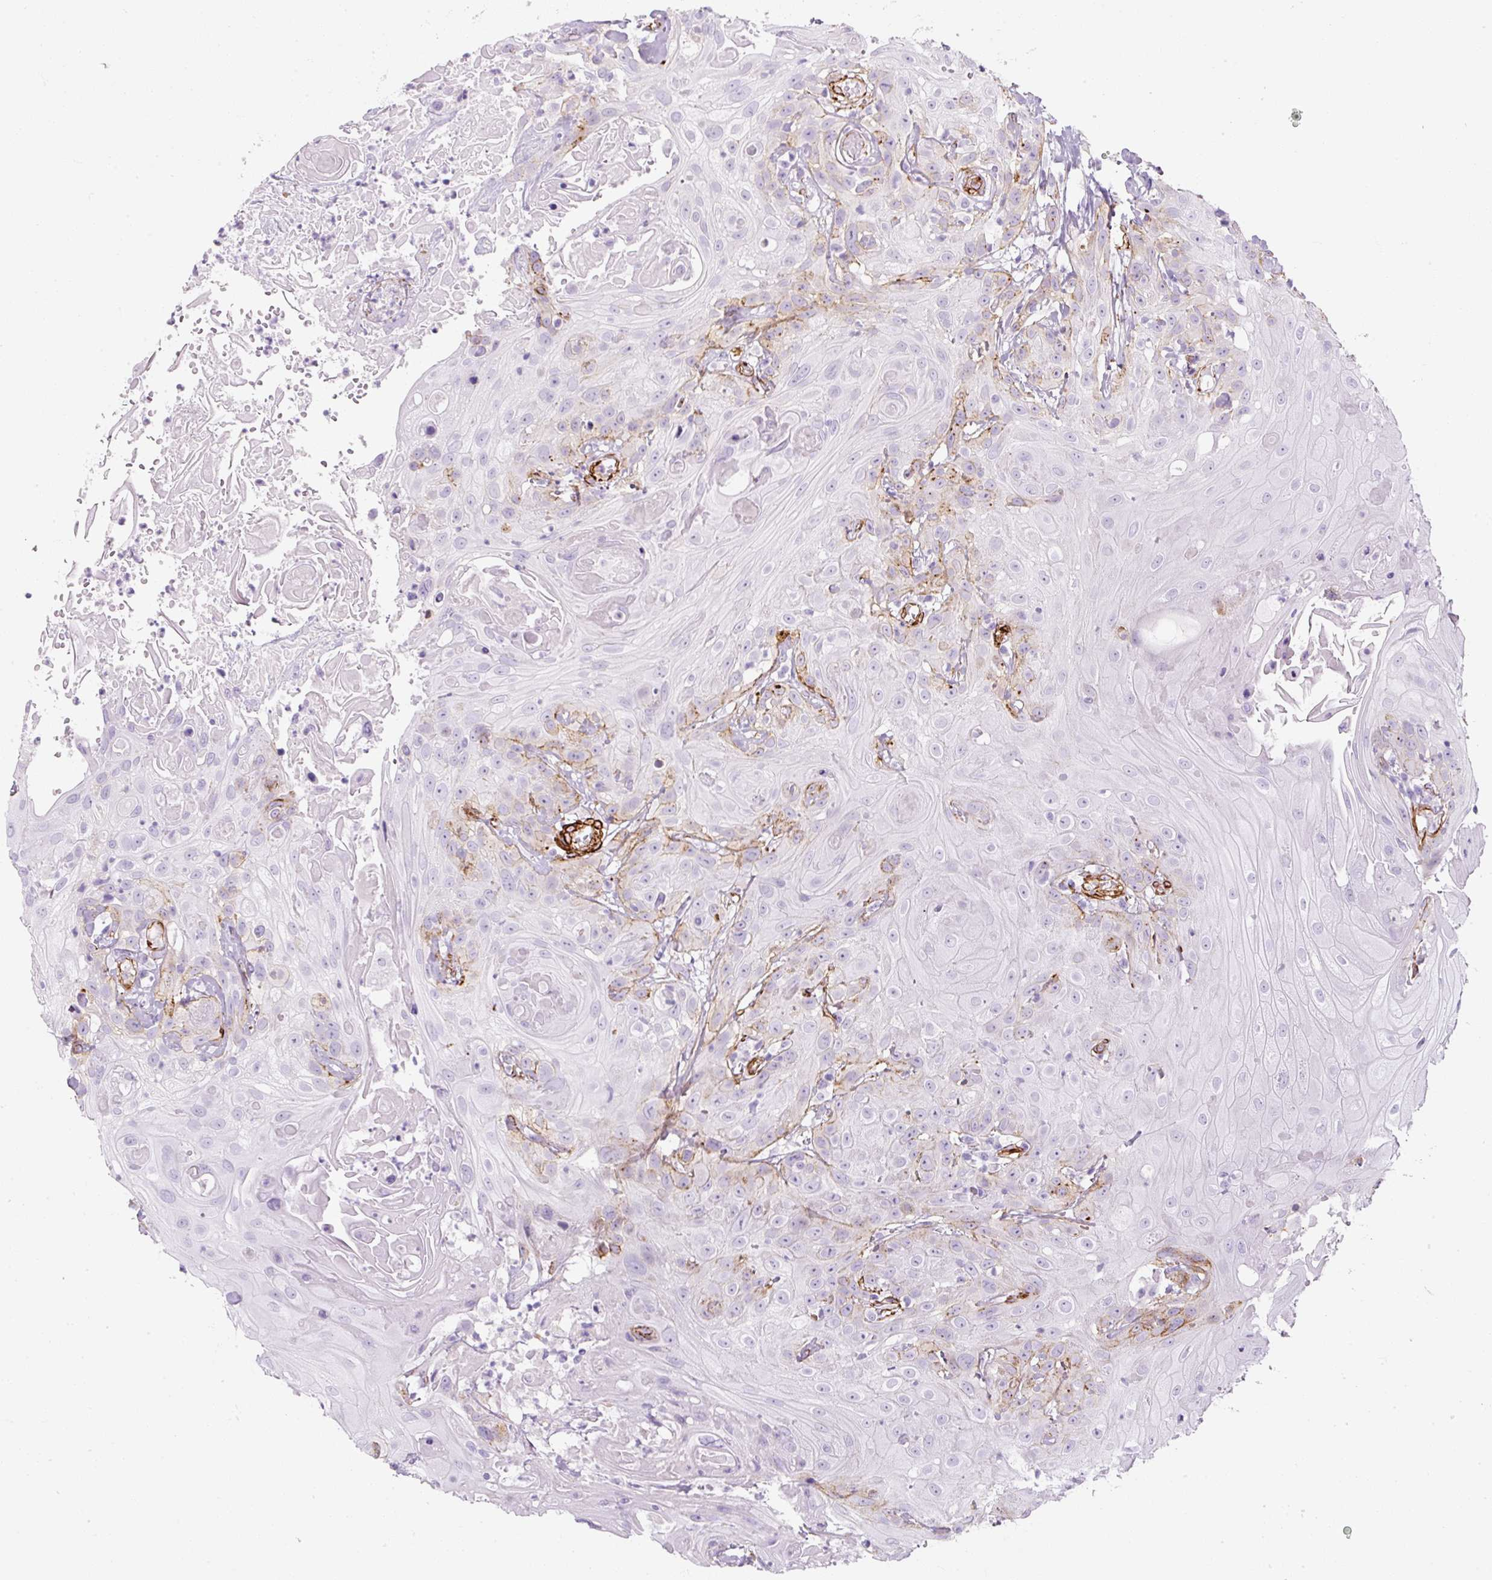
{"staining": {"intensity": "negative", "quantity": "none", "location": "none"}, "tissue": "head and neck cancer", "cell_type": "Tumor cells", "image_type": "cancer", "snomed": [{"axis": "morphology", "description": "Squamous cell carcinoma, NOS"}, {"axis": "topography", "description": "Skin"}, {"axis": "topography", "description": "Head-Neck"}], "caption": "This image is of squamous cell carcinoma (head and neck) stained with immunohistochemistry to label a protein in brown with the nuclei are counter-stained blue. There is no positivity in tumor cells. The staining is performed using DAB (3,3'-diaminobenzidine) brown chromogen with nuclei counter-stained in using hematoxylin.", "gene": "CAVIN3", "patient": {"sex": "male", "age": 80}}